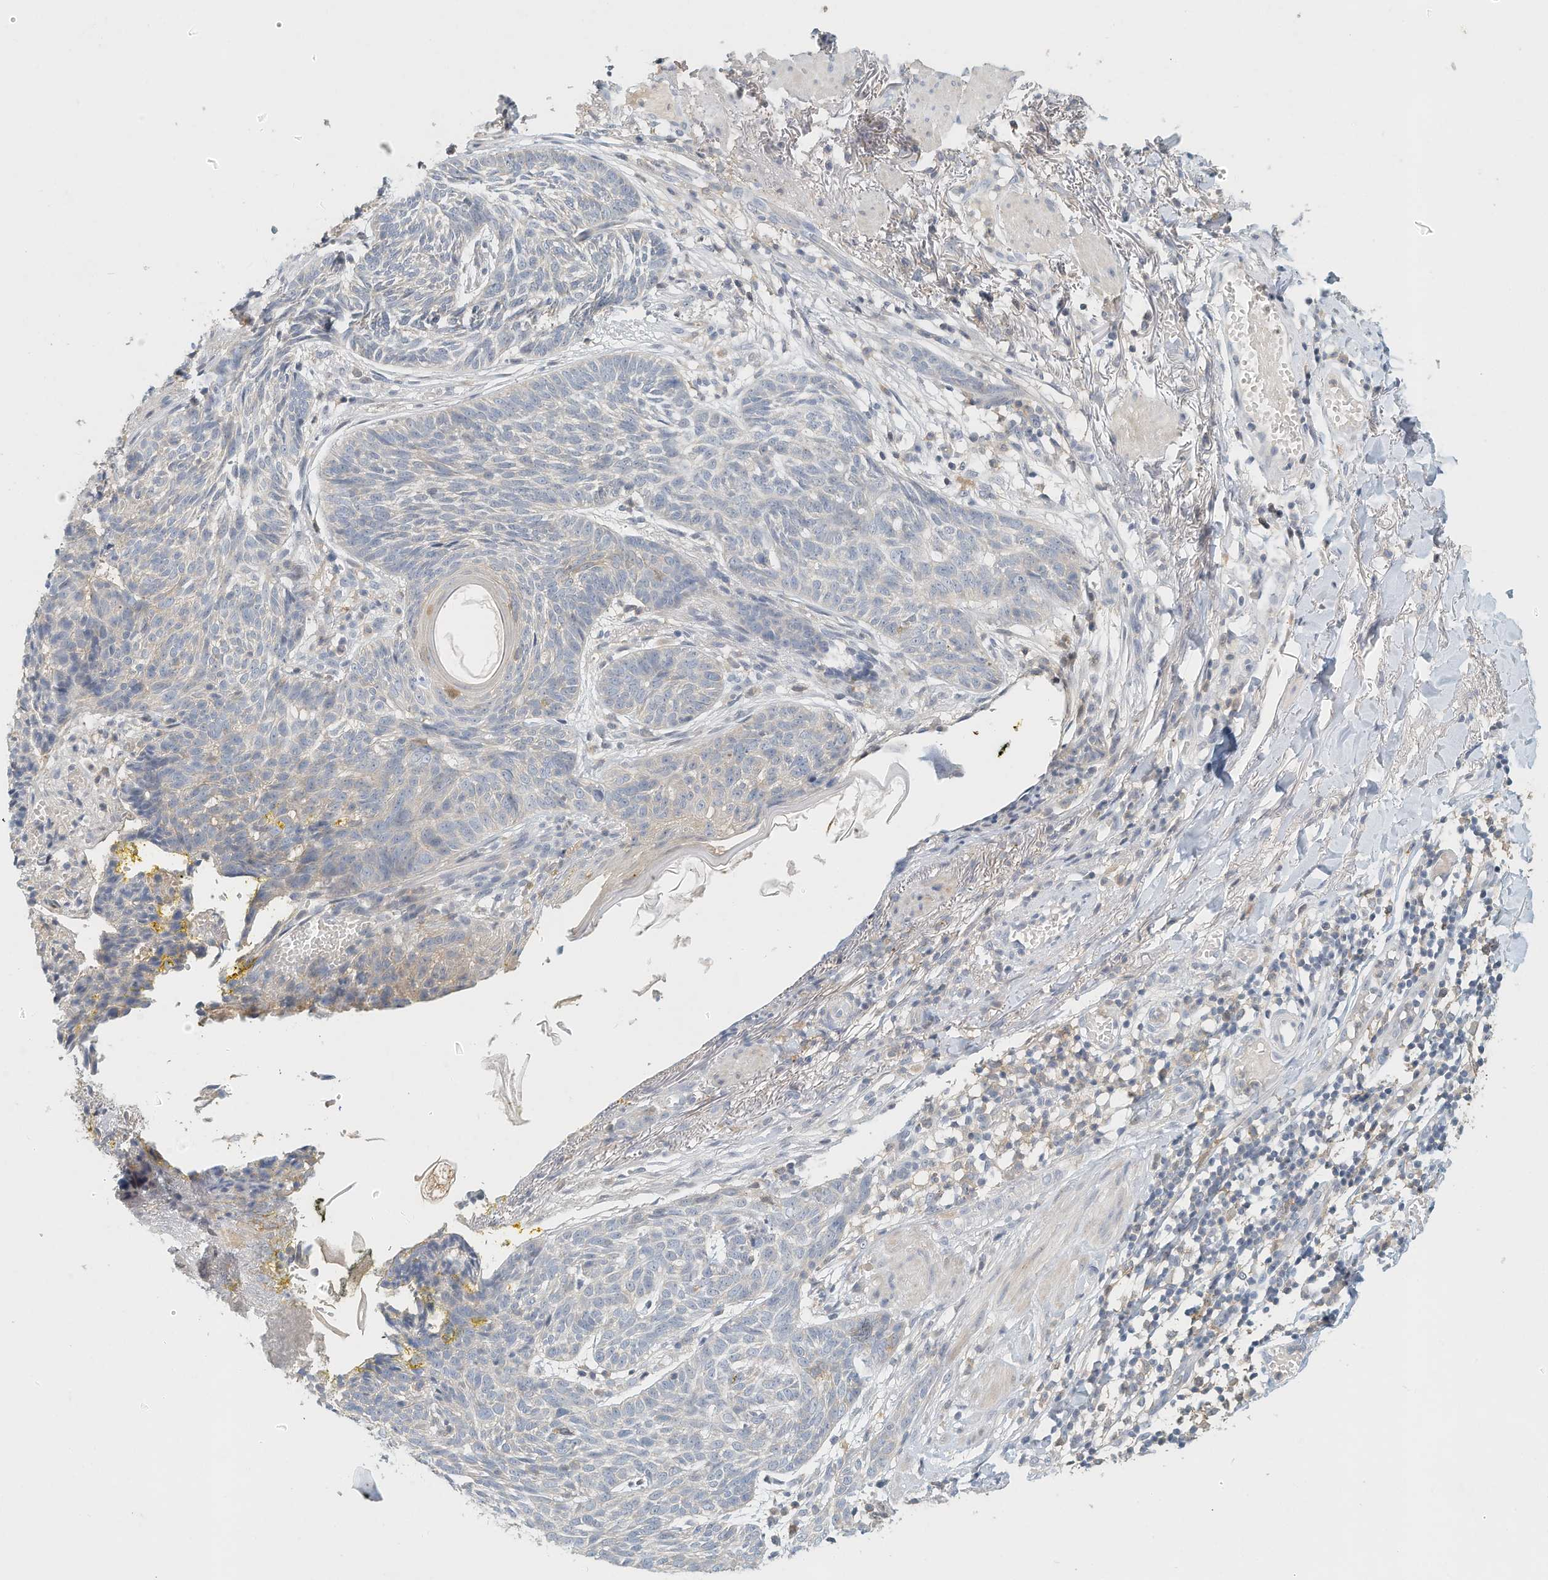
{"staining": {"intensity": "negative", "quantity": "none", "location": "none"}, "tissue": "skin cancer", "cell_type": "Tumor cells", "image_type": "cancer", "snomed": [{"axis": "morphology", "description": "Normal tissue, NOS"}, {"axis": "morphology", "description": "Basal cell carcinoma"}, {"axis": "topography", "description": "Skin"}], "caption": "This is a micrograph of immunohistochemistry staining of basal cell carcinoma (skin), which shows no staining in tumor cells.", "gene": "MICAL1", "patient": {"sex": "male", "age": 64}}